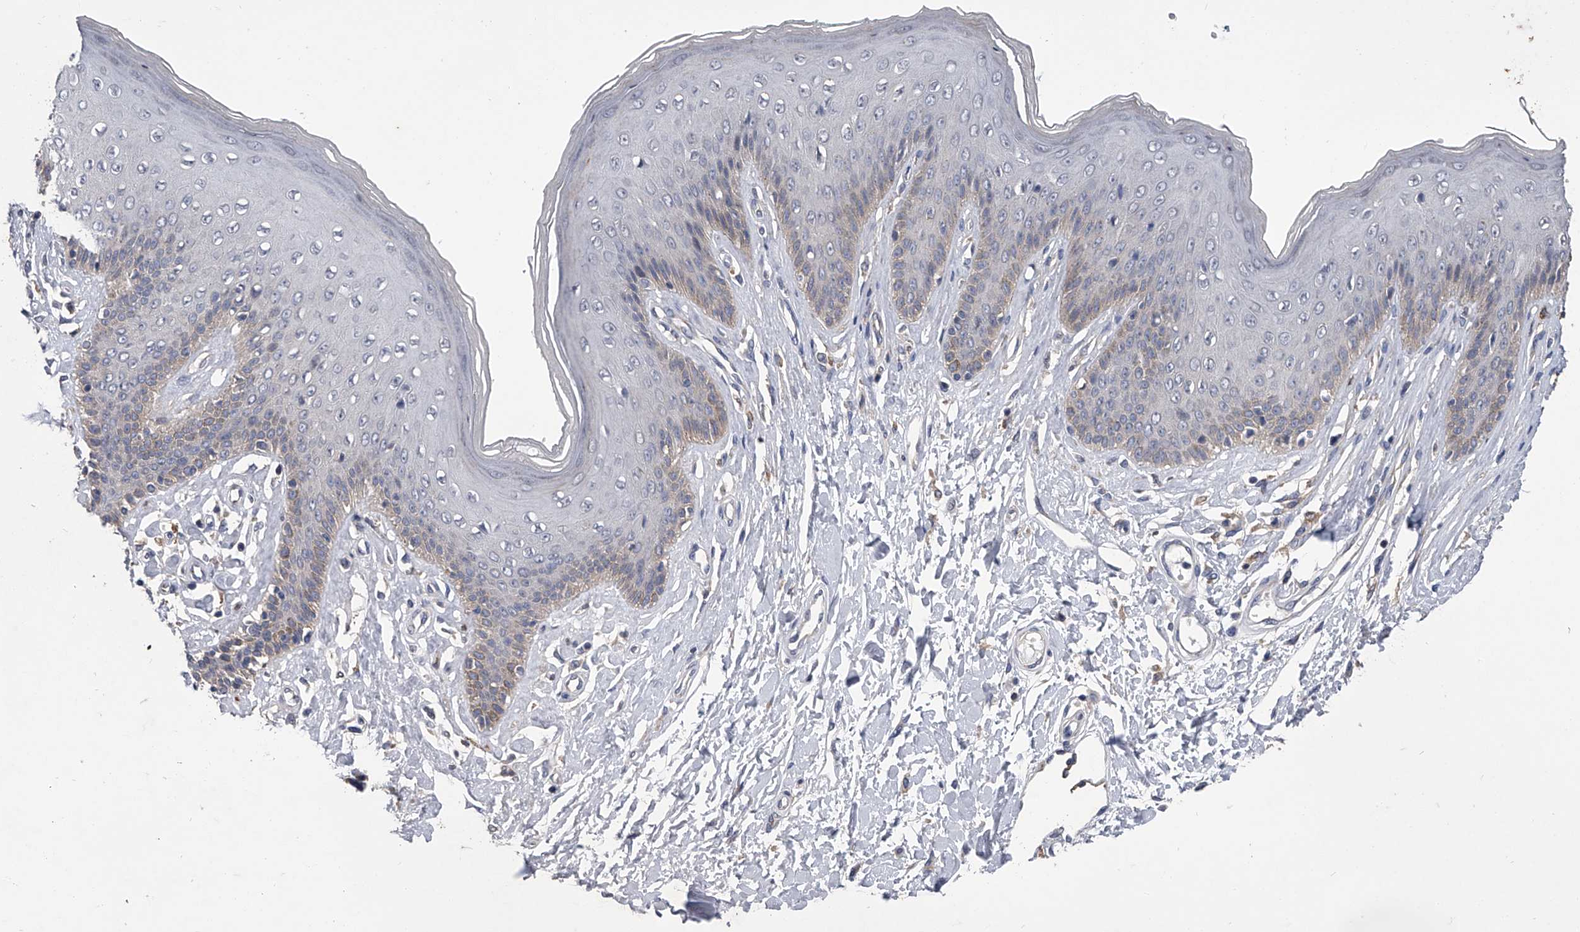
{"staining": {"intensity": "weak", "quantity": "25%-75%", "location": "cytoplasmic/membranous"}, "tissue": "skin", "cell_type": "Epidermal cells", "image_type": "normal", "snomed": [{"axis": "morphology", "description": "Normal tissue, NOS"}, {"axis": "morphology", "description": "Squamous cell carcinoma, NOS"}, {"axis": "topography", "description": "Vulva"}], "caption": "Immunohistochemistry (IHC) (DAB) staining of normal skin exhibits weak cytoplasmic/membranous protein staining in approximately 25%-75% of epidermal cells.", "gene": "MAP4K3", "patient": {"sex": "female", "age": 85}}